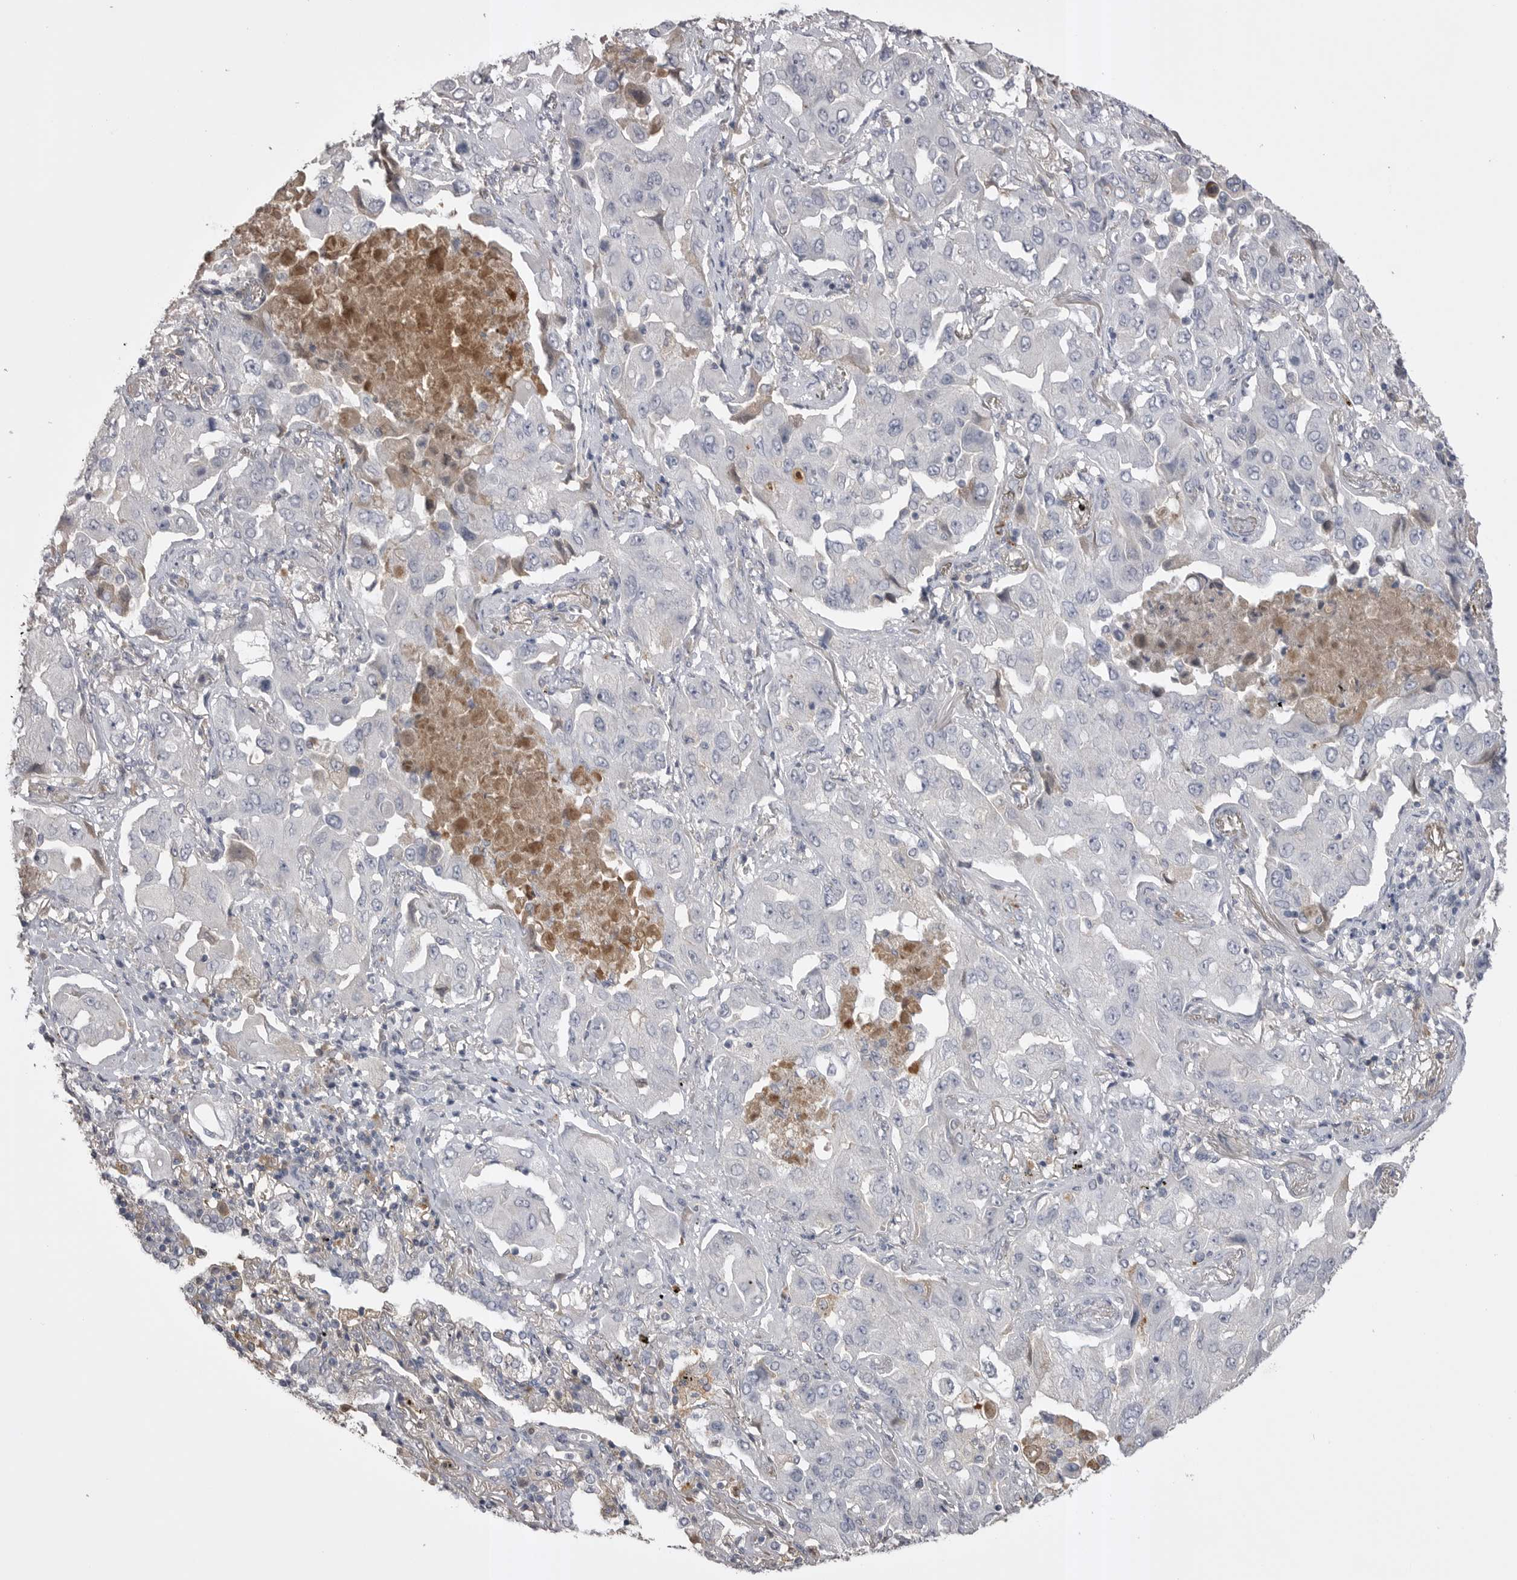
{"staining": {"intensity": "negative", "quantity": "none", "location": "none"}, "tissue": "lung cancer", "cell_type": "Tumor cells", "image_type": "cancer", "snomed": [{"axis": "morphology", "description": "Adenocarcinoma, NOS"}, {"axis": "topography", "description": "Lung"}], "caption": "The micrograph demonstrates no significant positivity in tumor cells of adenocarcinoma (lung).", "gene": "AHSG", "patient": {"sex": "female", "age": 65}}